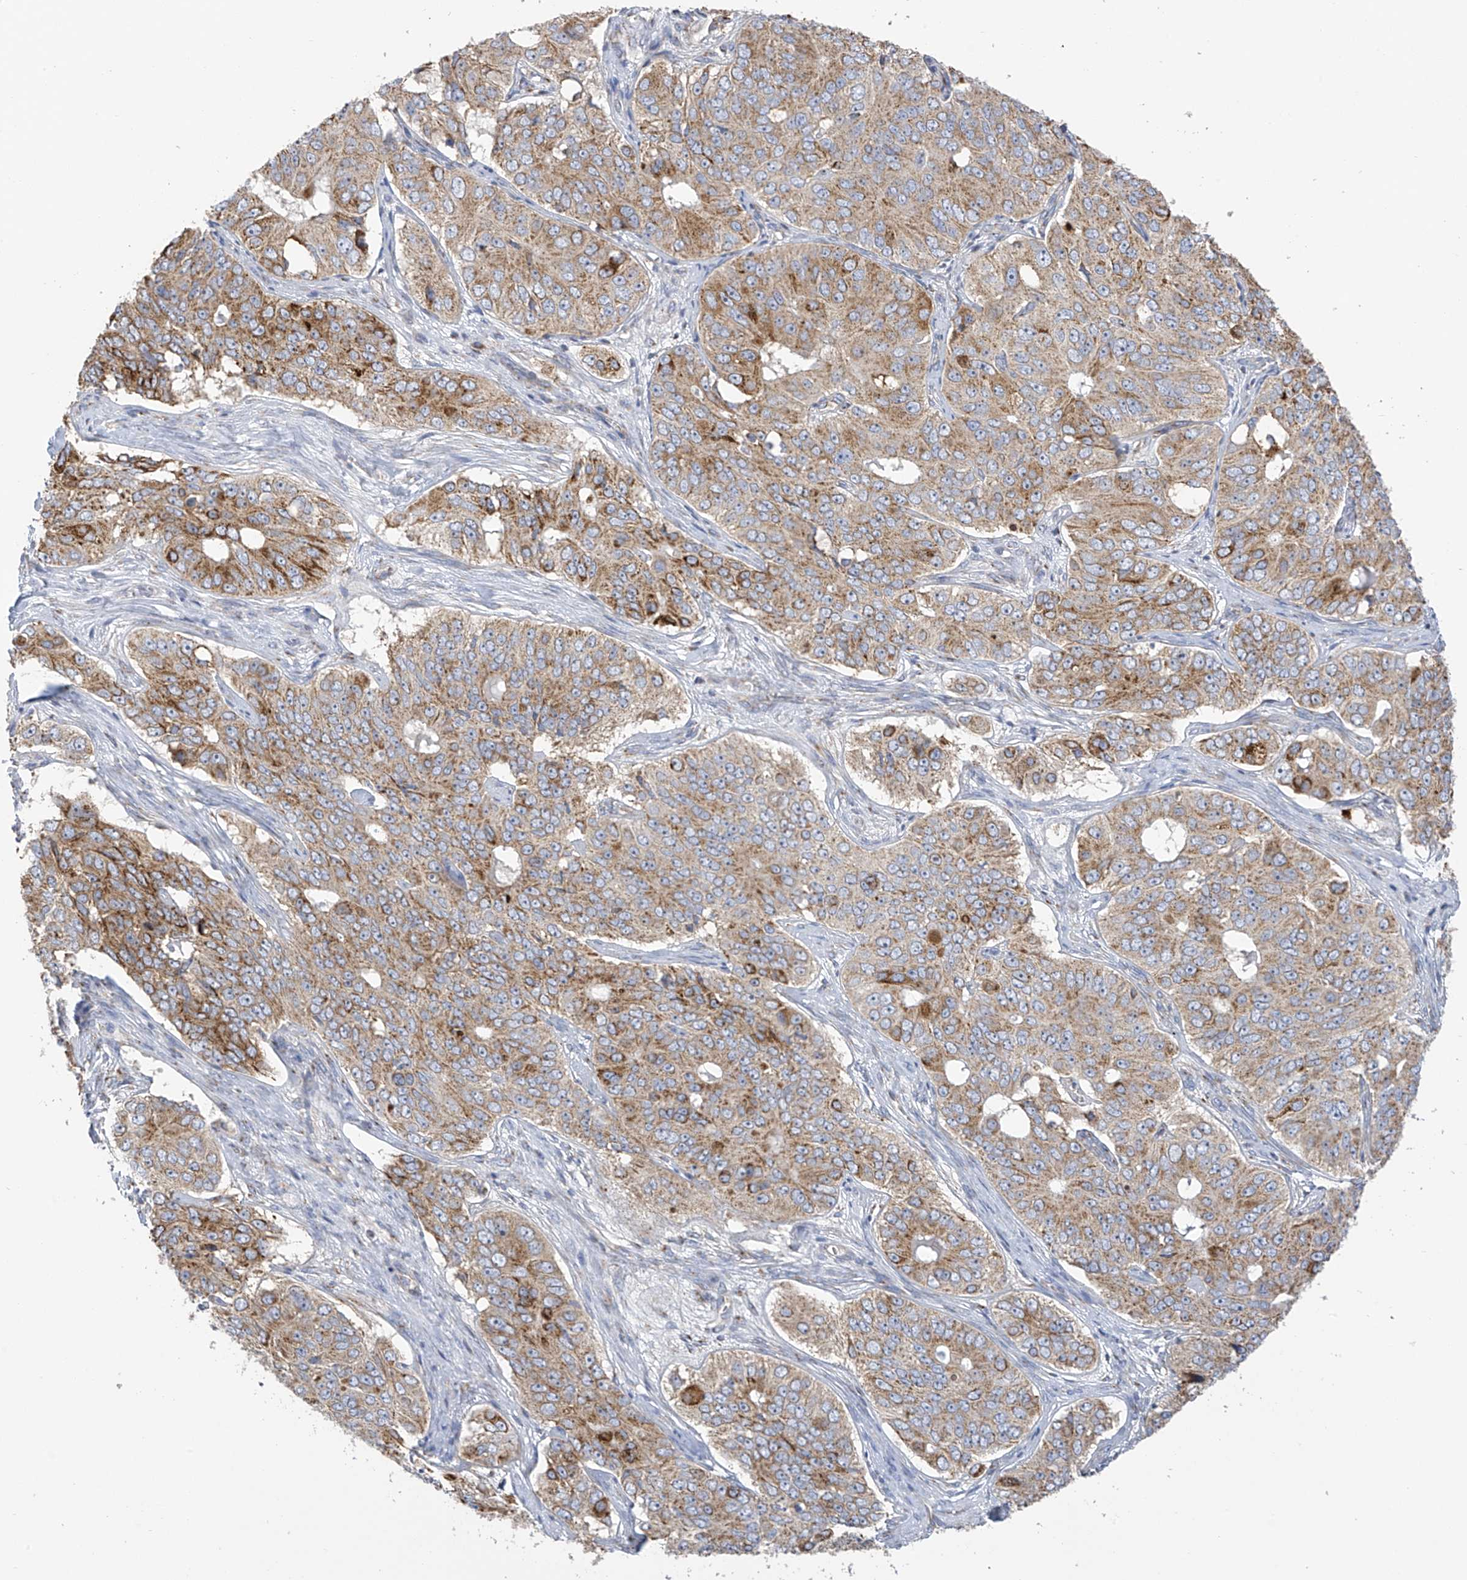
{"staining": {"intensity": "moderate", "quantity": ">75%", "location": "cytoplasmic/membranous"}, "tissue": "ovarian cancer", "cell_type": "Tumor cells", "image_type": "cancer", "snomed": [{"axis": "morphology", "description": "Carcinoma, endometroid"}, {"axis": "topography", "description": "Ovary"}], "caption": "IHC of human endometroid carcinoma (ovarian) exhibits medium levels of moderate cytoplasmic/membranous staining in approximately >75% of tumor cells.", "gene": "ITM2B", "patient": {"sex": "female", "age": 51}}